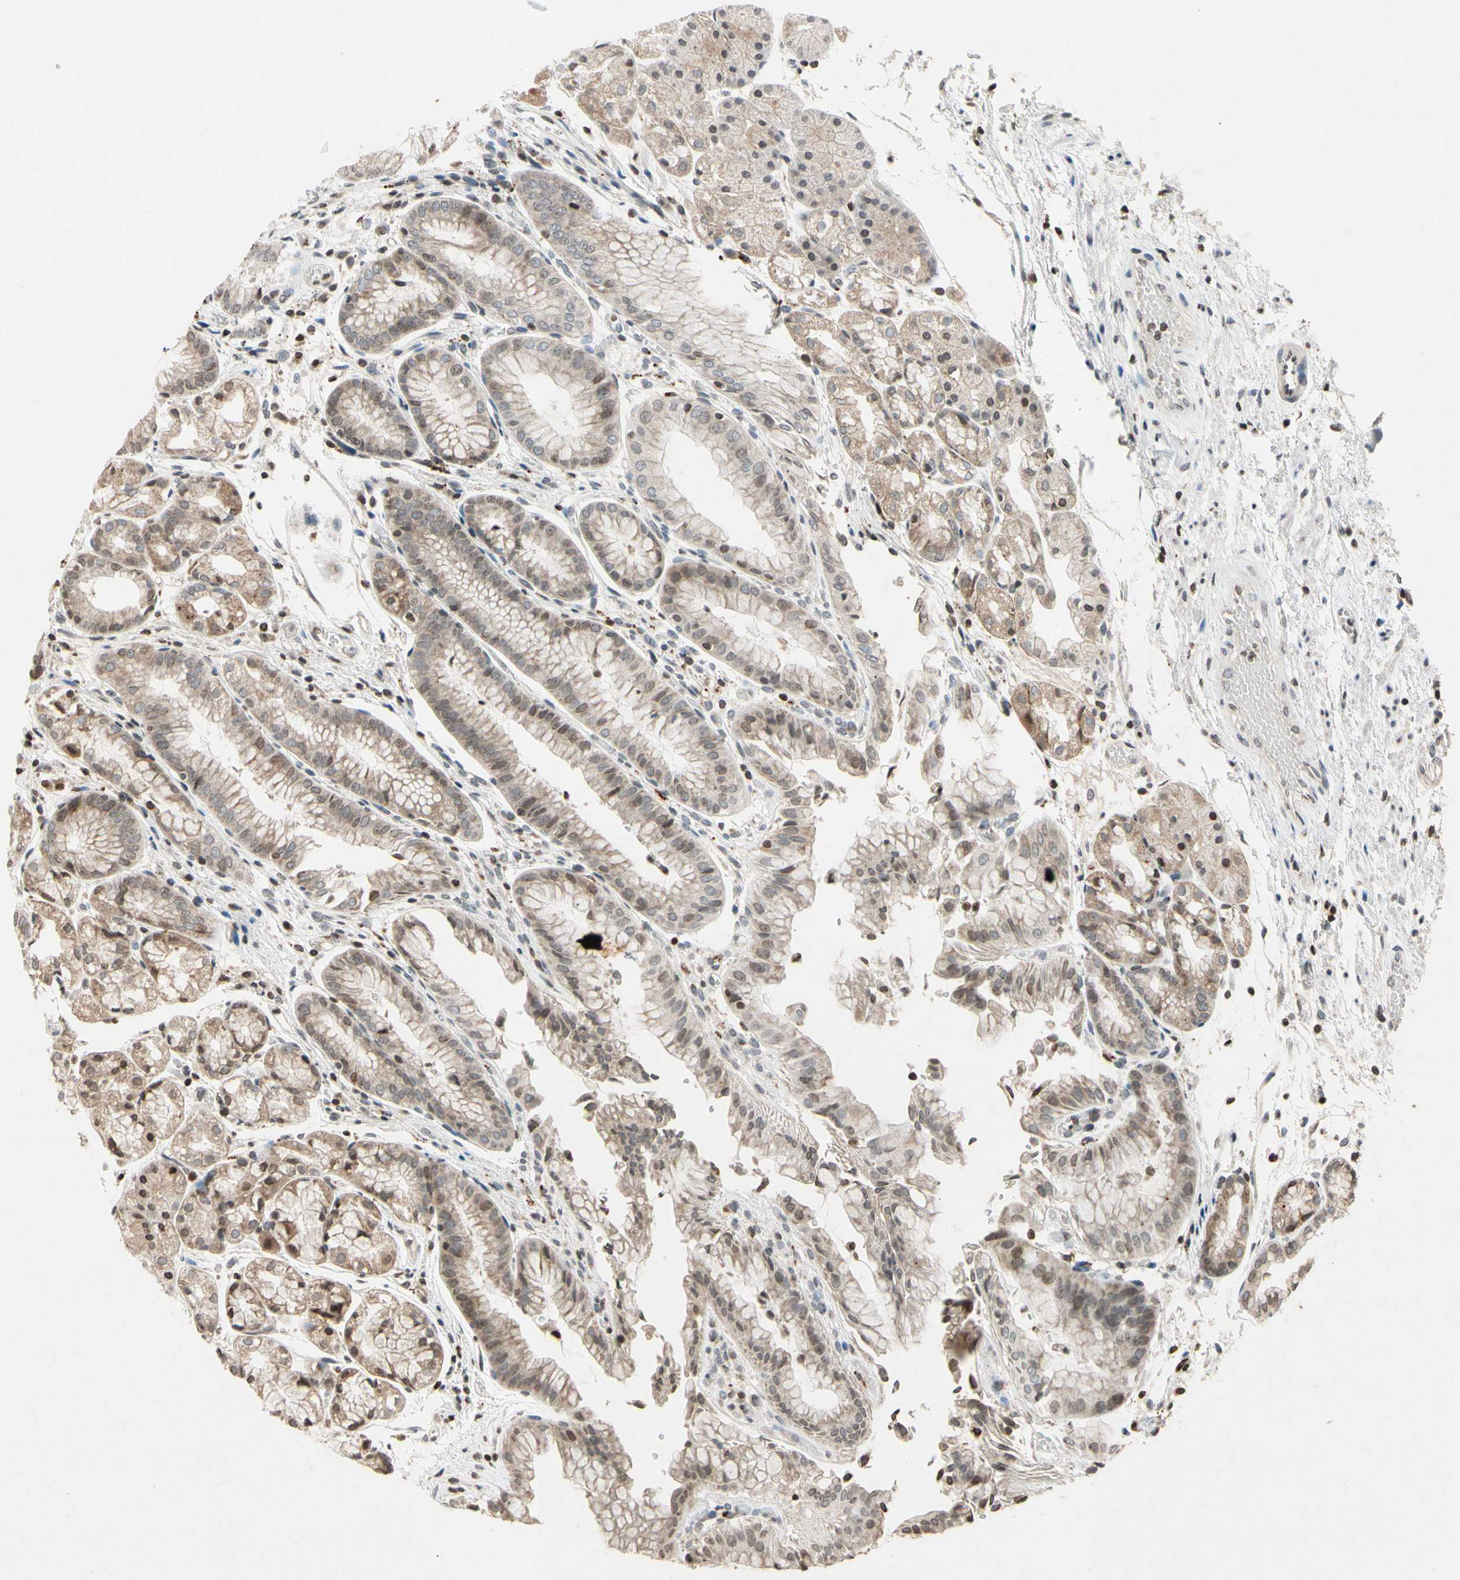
{"staining": {"intensity": "moderate", "quantity": ">75%", "location": "cytoplasmic/membranous,nuclear"}, "tissue": "stomach", "cell_type": "Glandular cells", "image_type": "normal", "snomed": [{"axis": "morphology", "description": "Normal tissue, NOS"}, {"axis": "topography", "description": "Stomach, upper"}], "caption": "A medium amount of moderate cytoplasmic/membranous,nuclear staining is present in approximately >75% of glandular cells in unremarkable stomach. The staining is performed using DAB (3,3'-diaminobenzidine) brown chromogen to label protein expression. The nuclei are counter-stained blue using hematoxylin.", "gene": "CLDN11", "patient": {"sex": "male", "age": 72}}